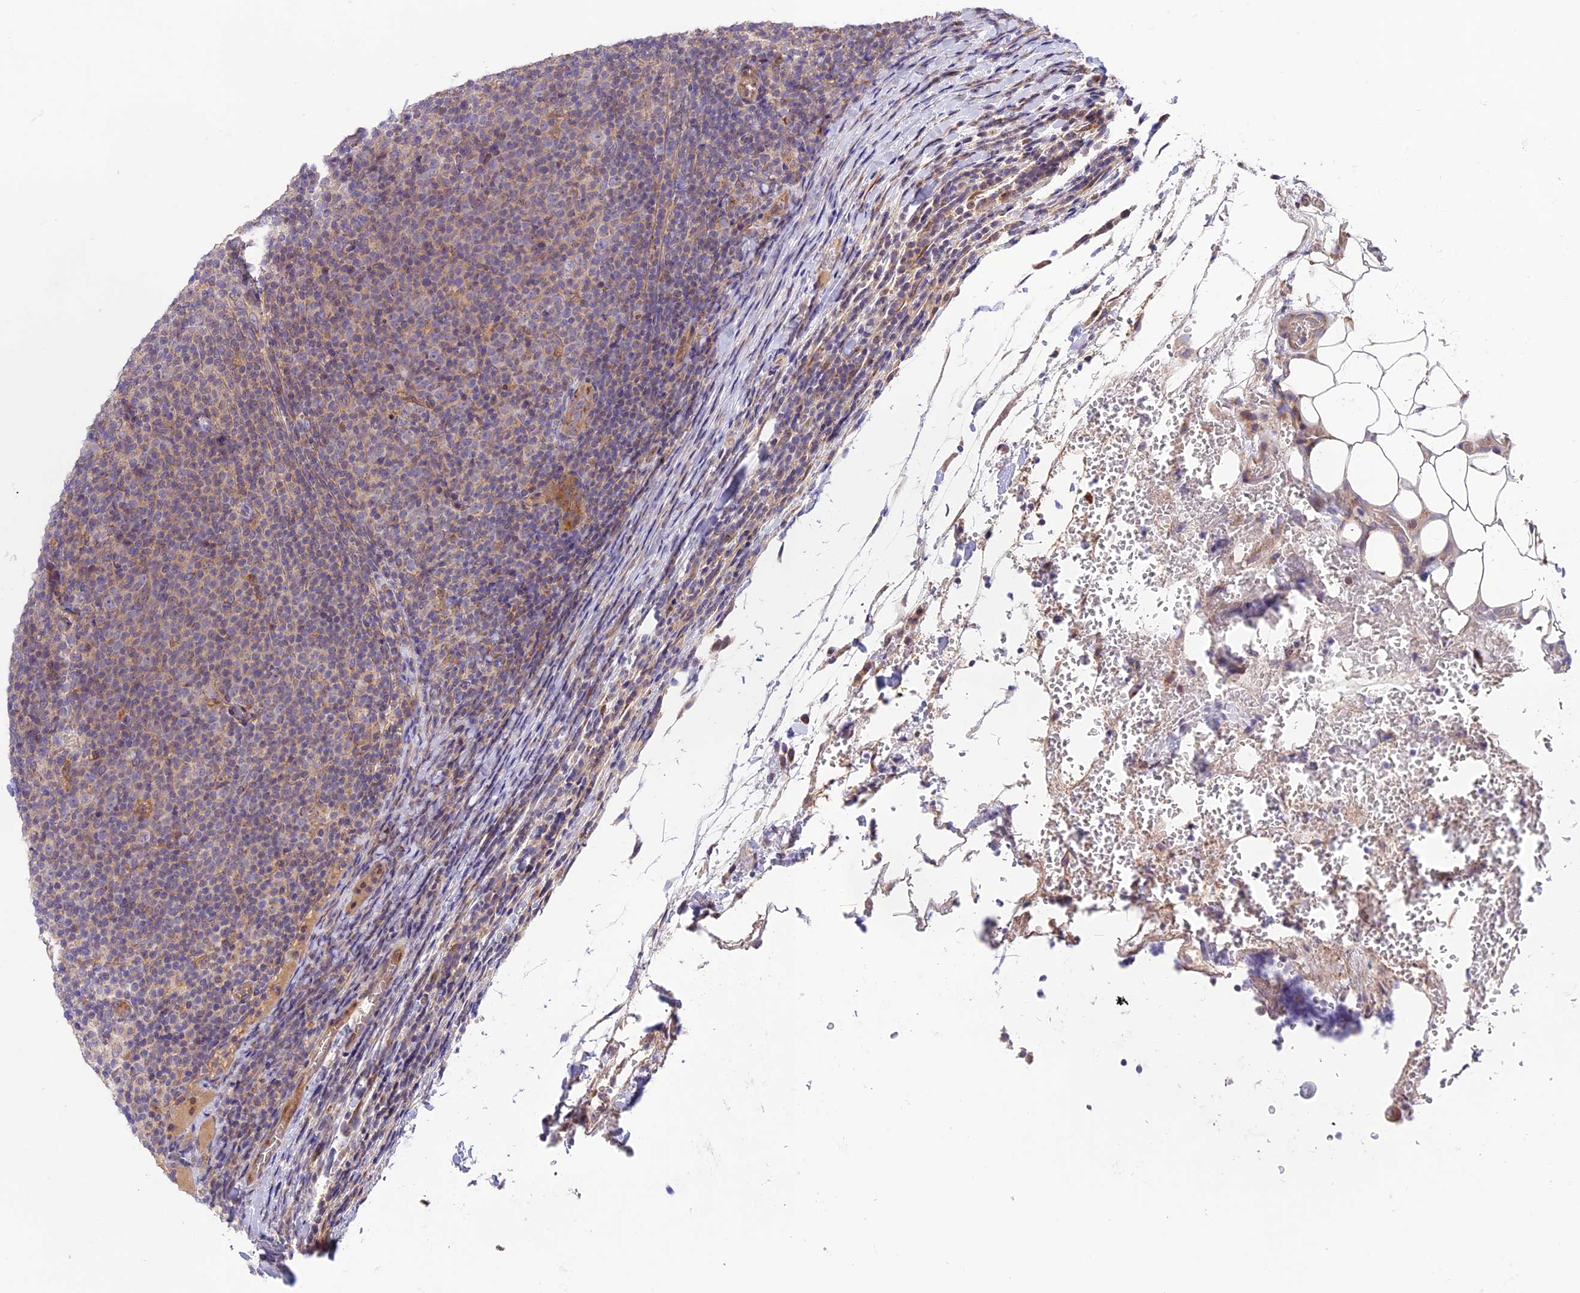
{"staining": {"intensity": "negative", "quantity": "none", "location": "none"}, "tissue": "lymphoma", "cell_type": "Tumor cells", "image_type": "cancer", "snomed": [{"axis": "morphology", "description": "Malignant lymphoma, non-Hodgkin's type, Low grade"}, {"axis": "topography", "description": "Lymph node"}], "caption": "This is an immunohistochemistry (IHC) image of human lymphoma. There is no positivity in tumor cells.", "gene": "COG8", "patient": {"sex": "male", "age": 66}}